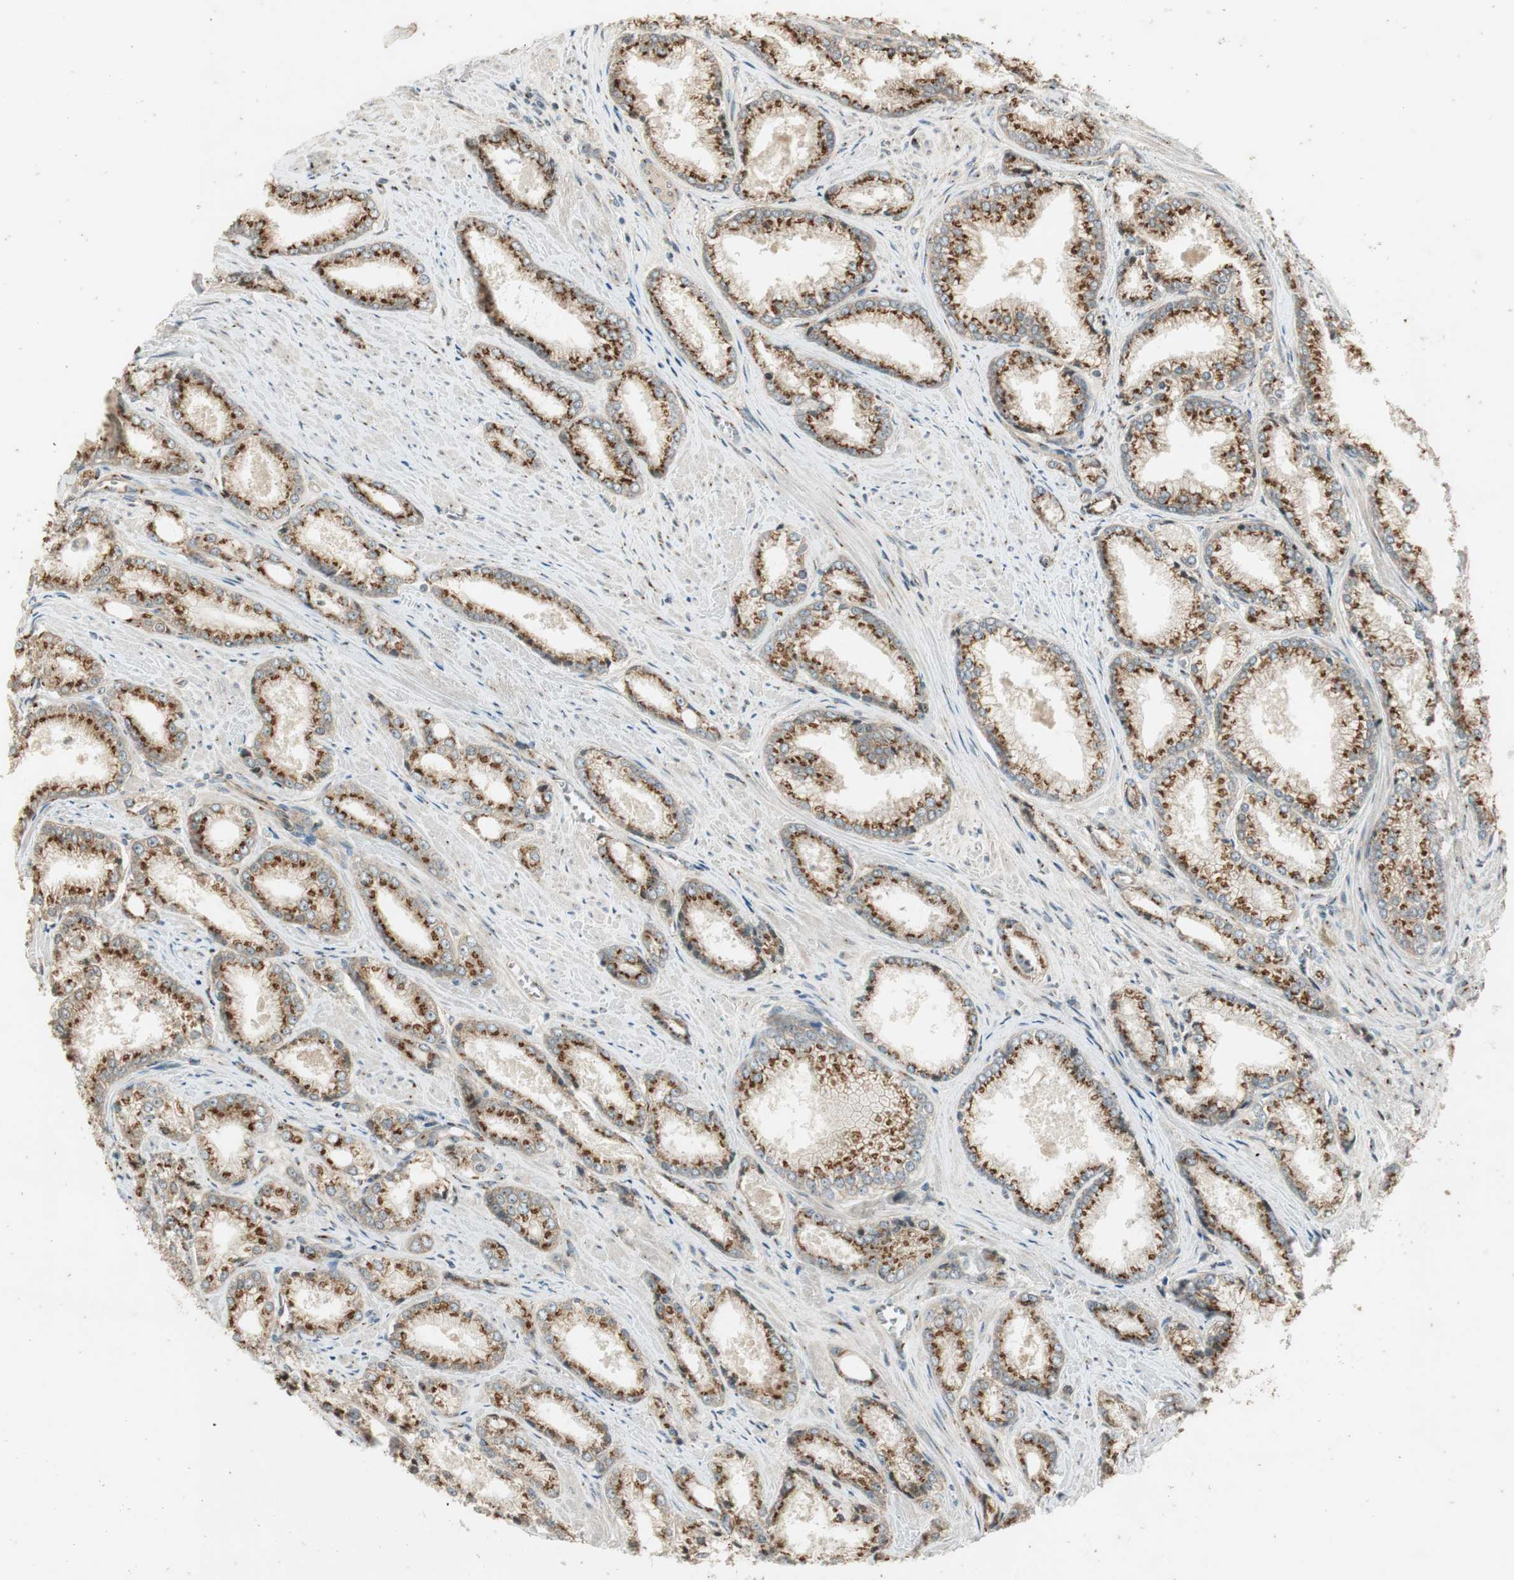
{"staining": {"intensity": "moderate", "quantity": ">75%", "location": "cytoplasmic/membranous"}, "tissue": "prostate cancer", "cell_type": "Tumor cells", "image_type": "cancer", "snomed": [{"axis": "morphology", "description": "Adenocarcinoma, Low grade"}, {"axis": "topography", "description": "Prostate"}], "caption": "Immunohistochemical staining of human low-grade adenocarcinoma (prostate) displays moderate cytoplasmic/membranous protein expression in about >75% of tumor cells.", "gene": "NEO1", "patient": {"sex": "male", "age": 64}}